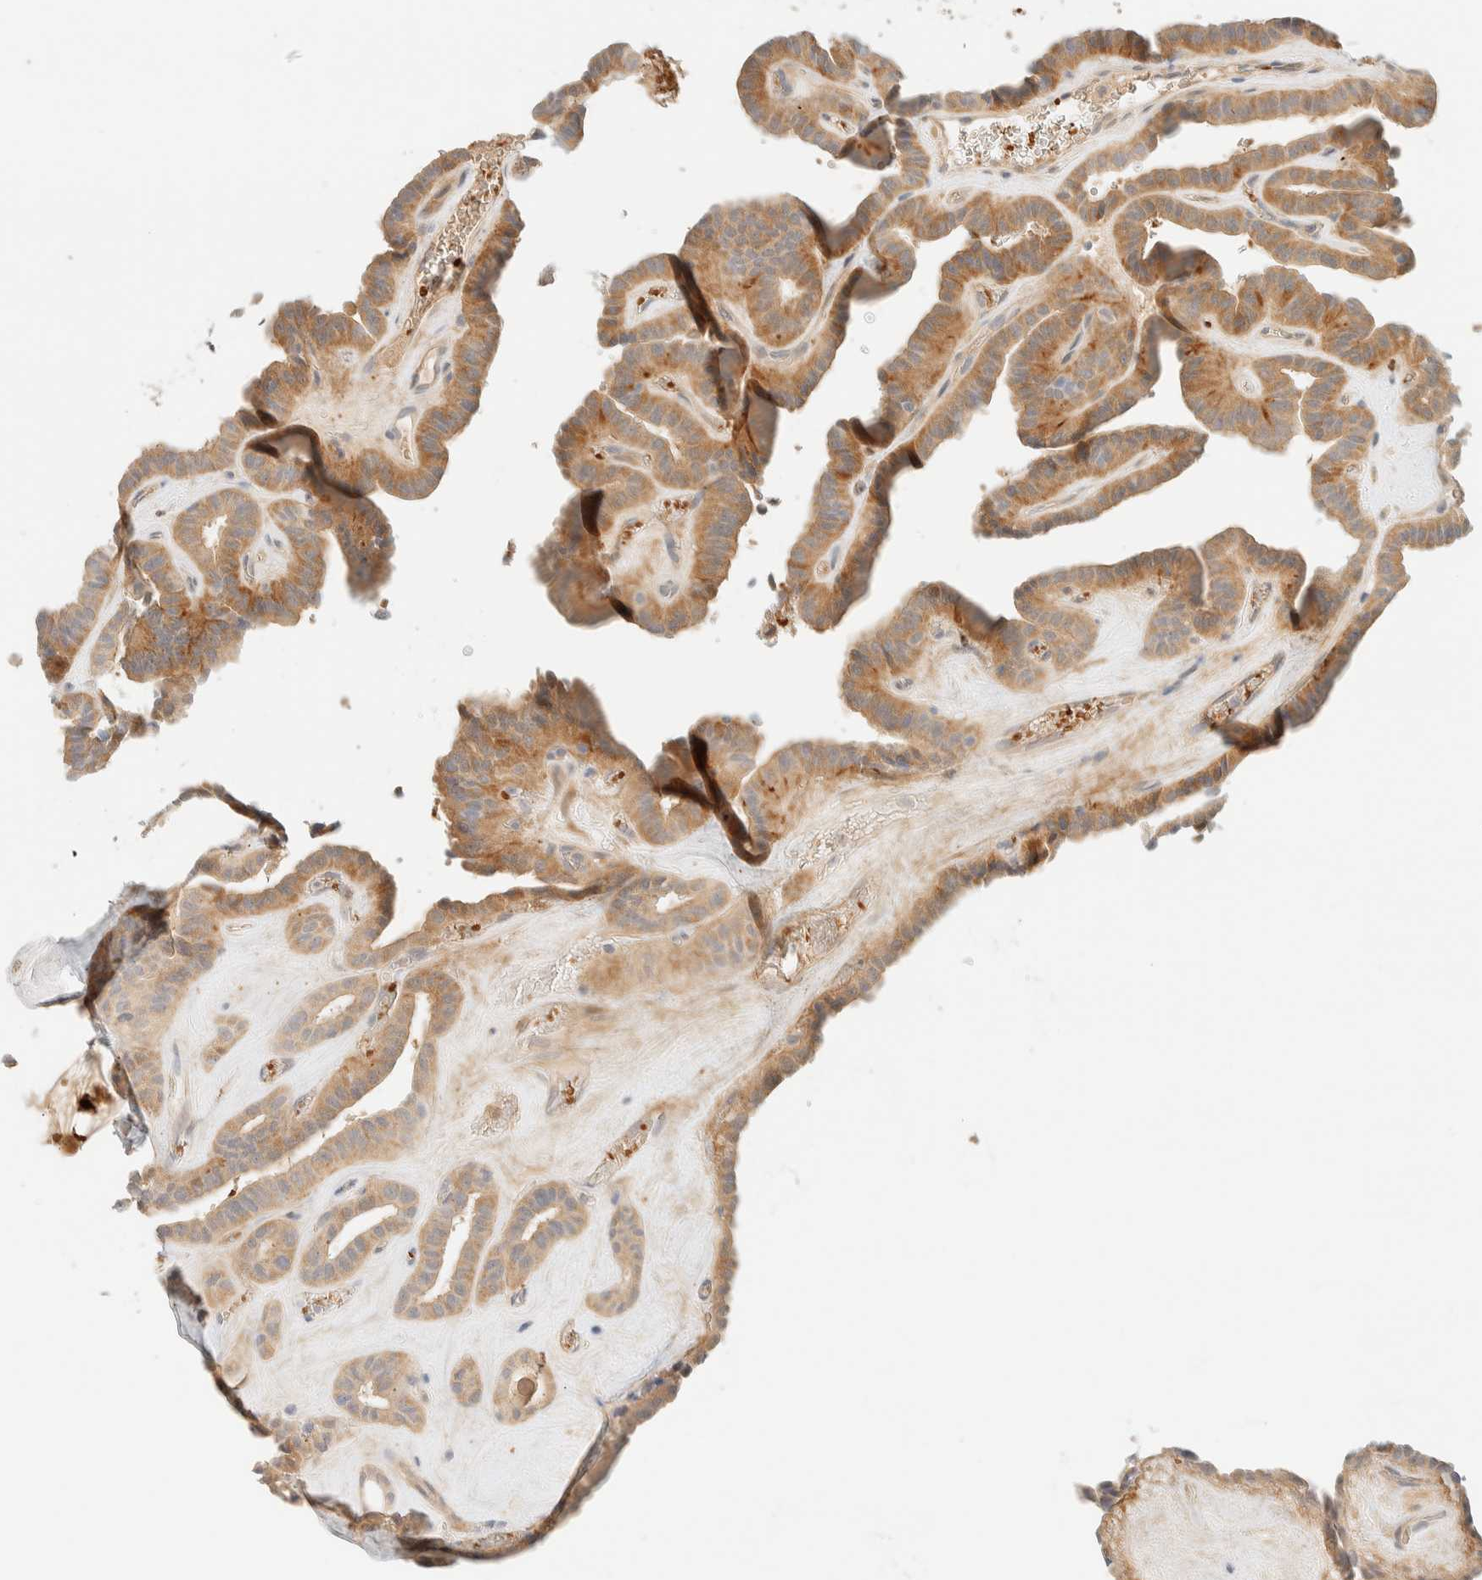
{"staining": {"intensity": "moderate", "quantity": ">75%", "location": "cytoplasmic/membranous"}, "tissue": "thyroid cancer", "cell_type": "Tumor cells", "image_type": "cancer", "snomed": [{"axis": "morphology", "description": "Papillary adenocarcinoma, NOS"}, {"axis": "topography", "description": "Thyroid gland"}], "caption": "This micrograph reveals thyroid cancer (papillary adenocarcinoma) stained with immunohistochemistry (IHC) to label a protein in brown. The cytoplasmic/membranous of tumor cells show moderate positivity for the protein. Nuclei are counter-stained blue.", "gene": "TNK1", "patient": {"sex": "male", "age": 77}}